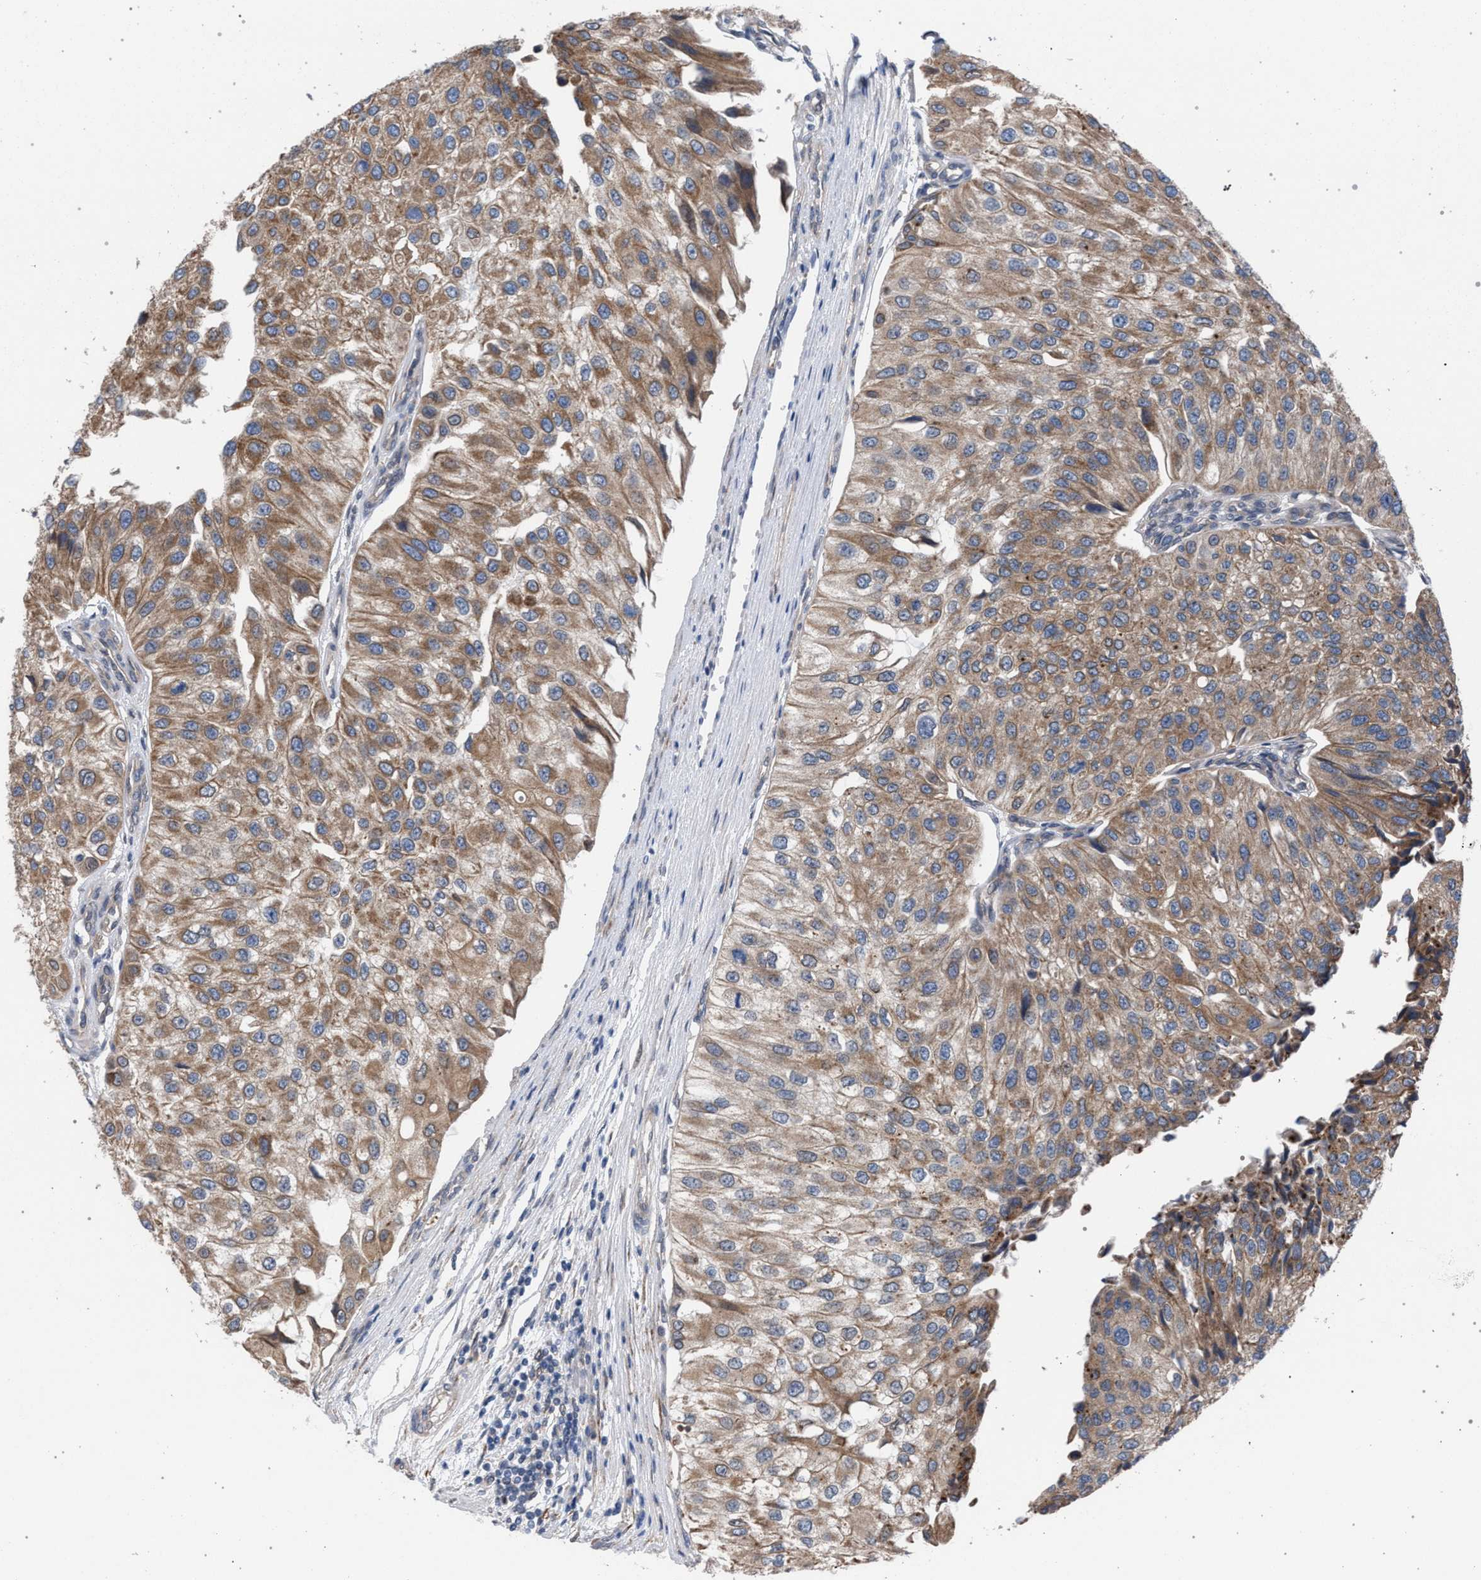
{"staining": {"intensity": "moderate", "quantity": ">75%", "location": "cytoplasmic/membranous"}, "tissue": "urothelial cancer", "cell_type": "Tumor cells", "image_type": "cancer", "snomed": [{"axis": "morphology", "description": "Urothelial carcinoma, High grade"}, {"axis": "topography", "description": "Kidney"}, {"axis": "topography", "description": "Urinary bladder"}], "caption": "Immunohistochemistry (IHC) photomicrograph of neoplastic tissue: human urothelial cancer stained using immunohistochemistry shows medium levels of moderate protein expression localized specifically in the cytoplasmic/membranous of tumor cells, appearing as a cytoplasmic/membranous brown color.", "gene": "ARPC5L", "patient": {"sex": "male", "age": 77}}